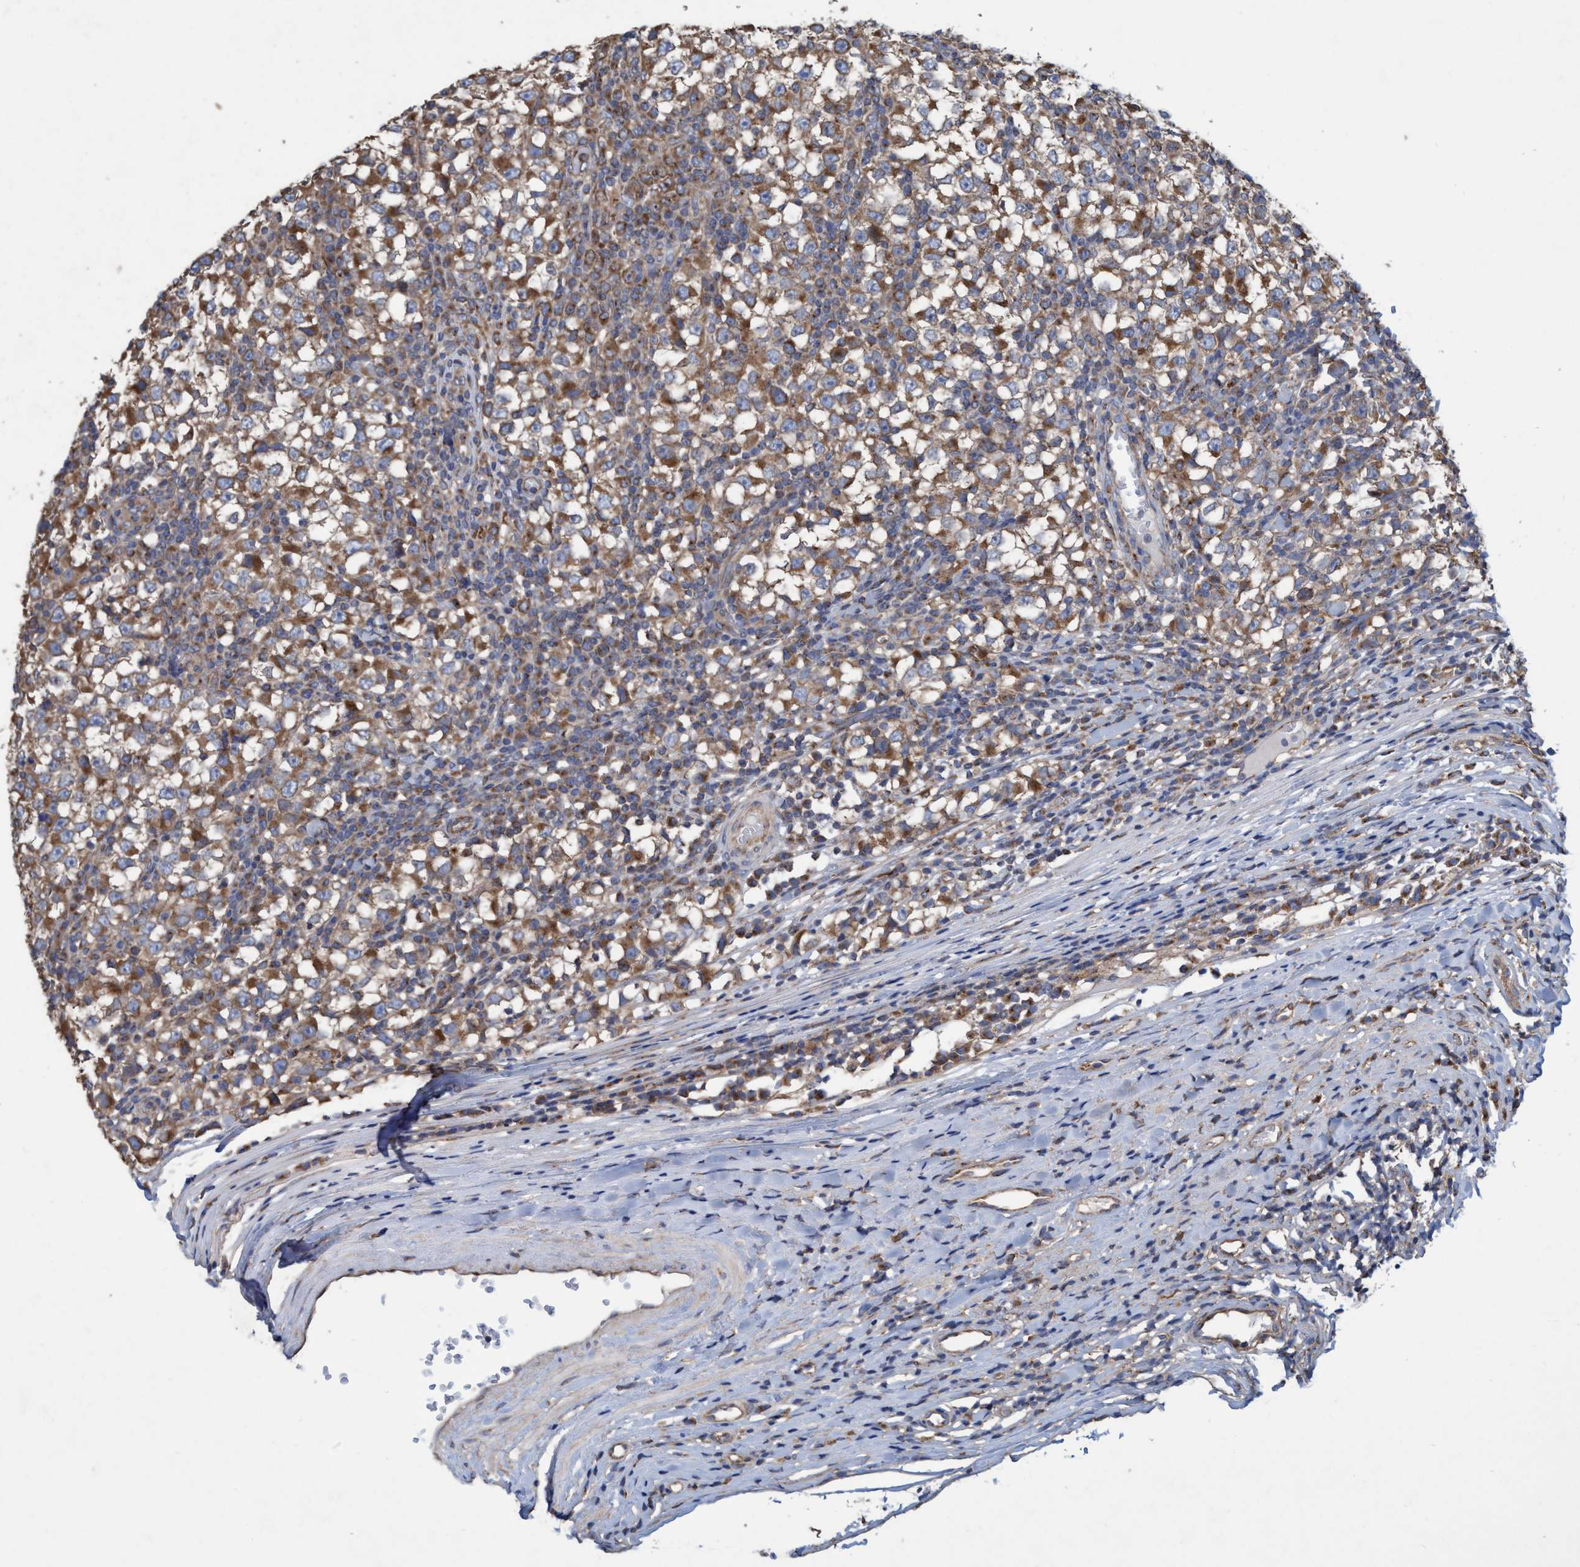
{"staining": {"intensity": "moderate", "quantity": ">75%", "location": "cytoplasmic/membranous"}, "tissue": "testis cancer", "cell_type": "Tumor cells", "image_type": "cancer", "snomed": [{"axis": "morphology", "description": "Seminoma, NOS"}, {"axis": "topography", "description": "Testis"}], "caption": "Immunohistochemistry (IHC) micrograph of seminoma (testis) stained for a protein (brown), which demonstrates medium levels of moderate cytoplasmic/membranous staining in about >75% of tumor cells.", "gene": "BICD2", "patient": {"sex": "male", "age": 65}}